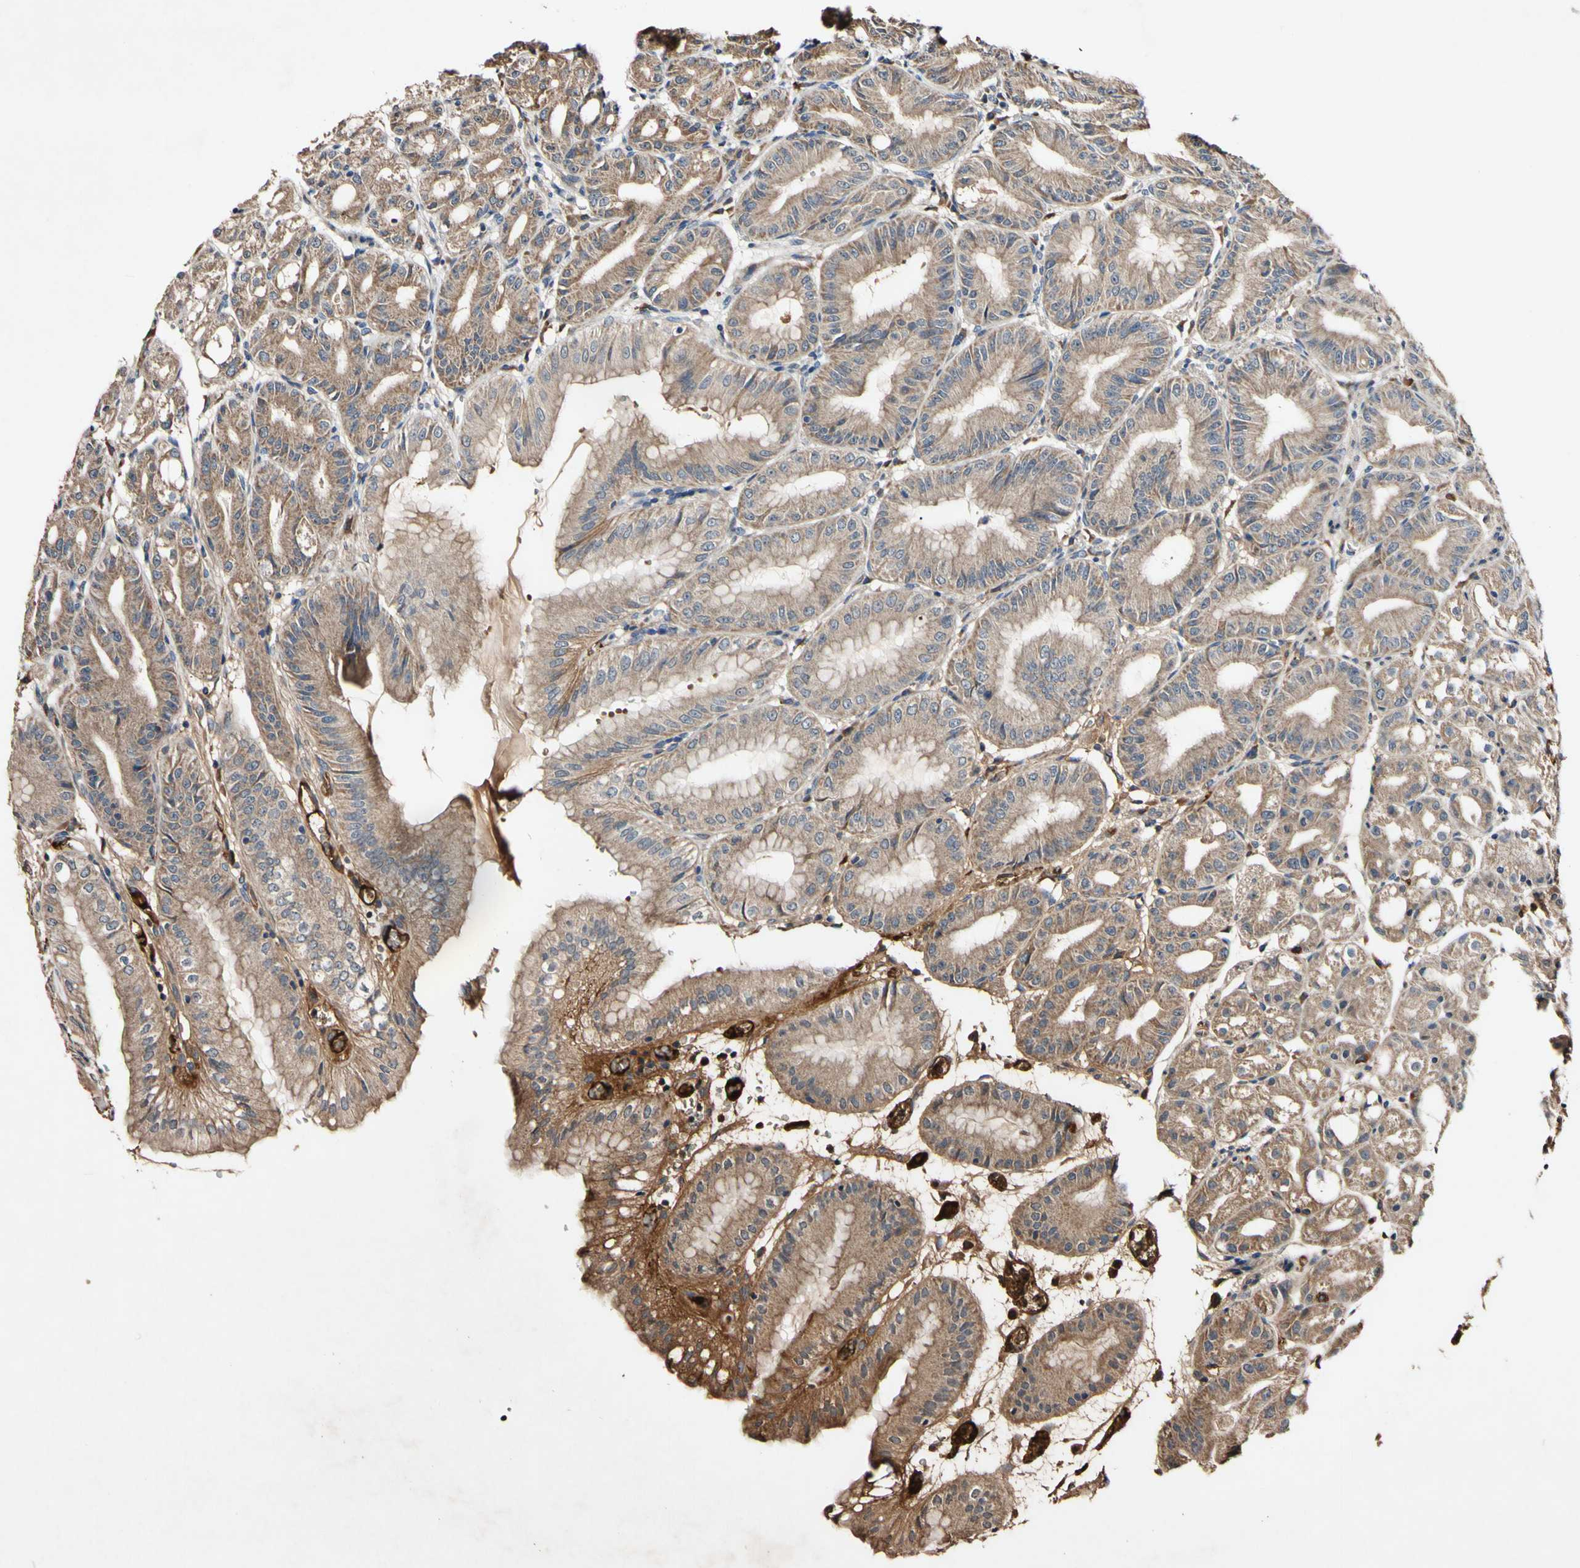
{"staining": {"intensity": "strong", "quantity": ">75%", "location": "cytoplasmic/membranous"}, "tissue": "stomach", "cell_type": "Glandular cells", "image_type": "normal", "snomed": [{"axis": "morphology", "description": "Normal tissue, NOS"}, {"axis": "topography", "description": "Stomach, lower"}], "caption": "Protein staining of unremarkable stomach reveals strong cytoplasmic/membranous expression in about >75% of glandular cells.", "gene": "PLAT", "patient": {"sex": "male", "age": 71}}